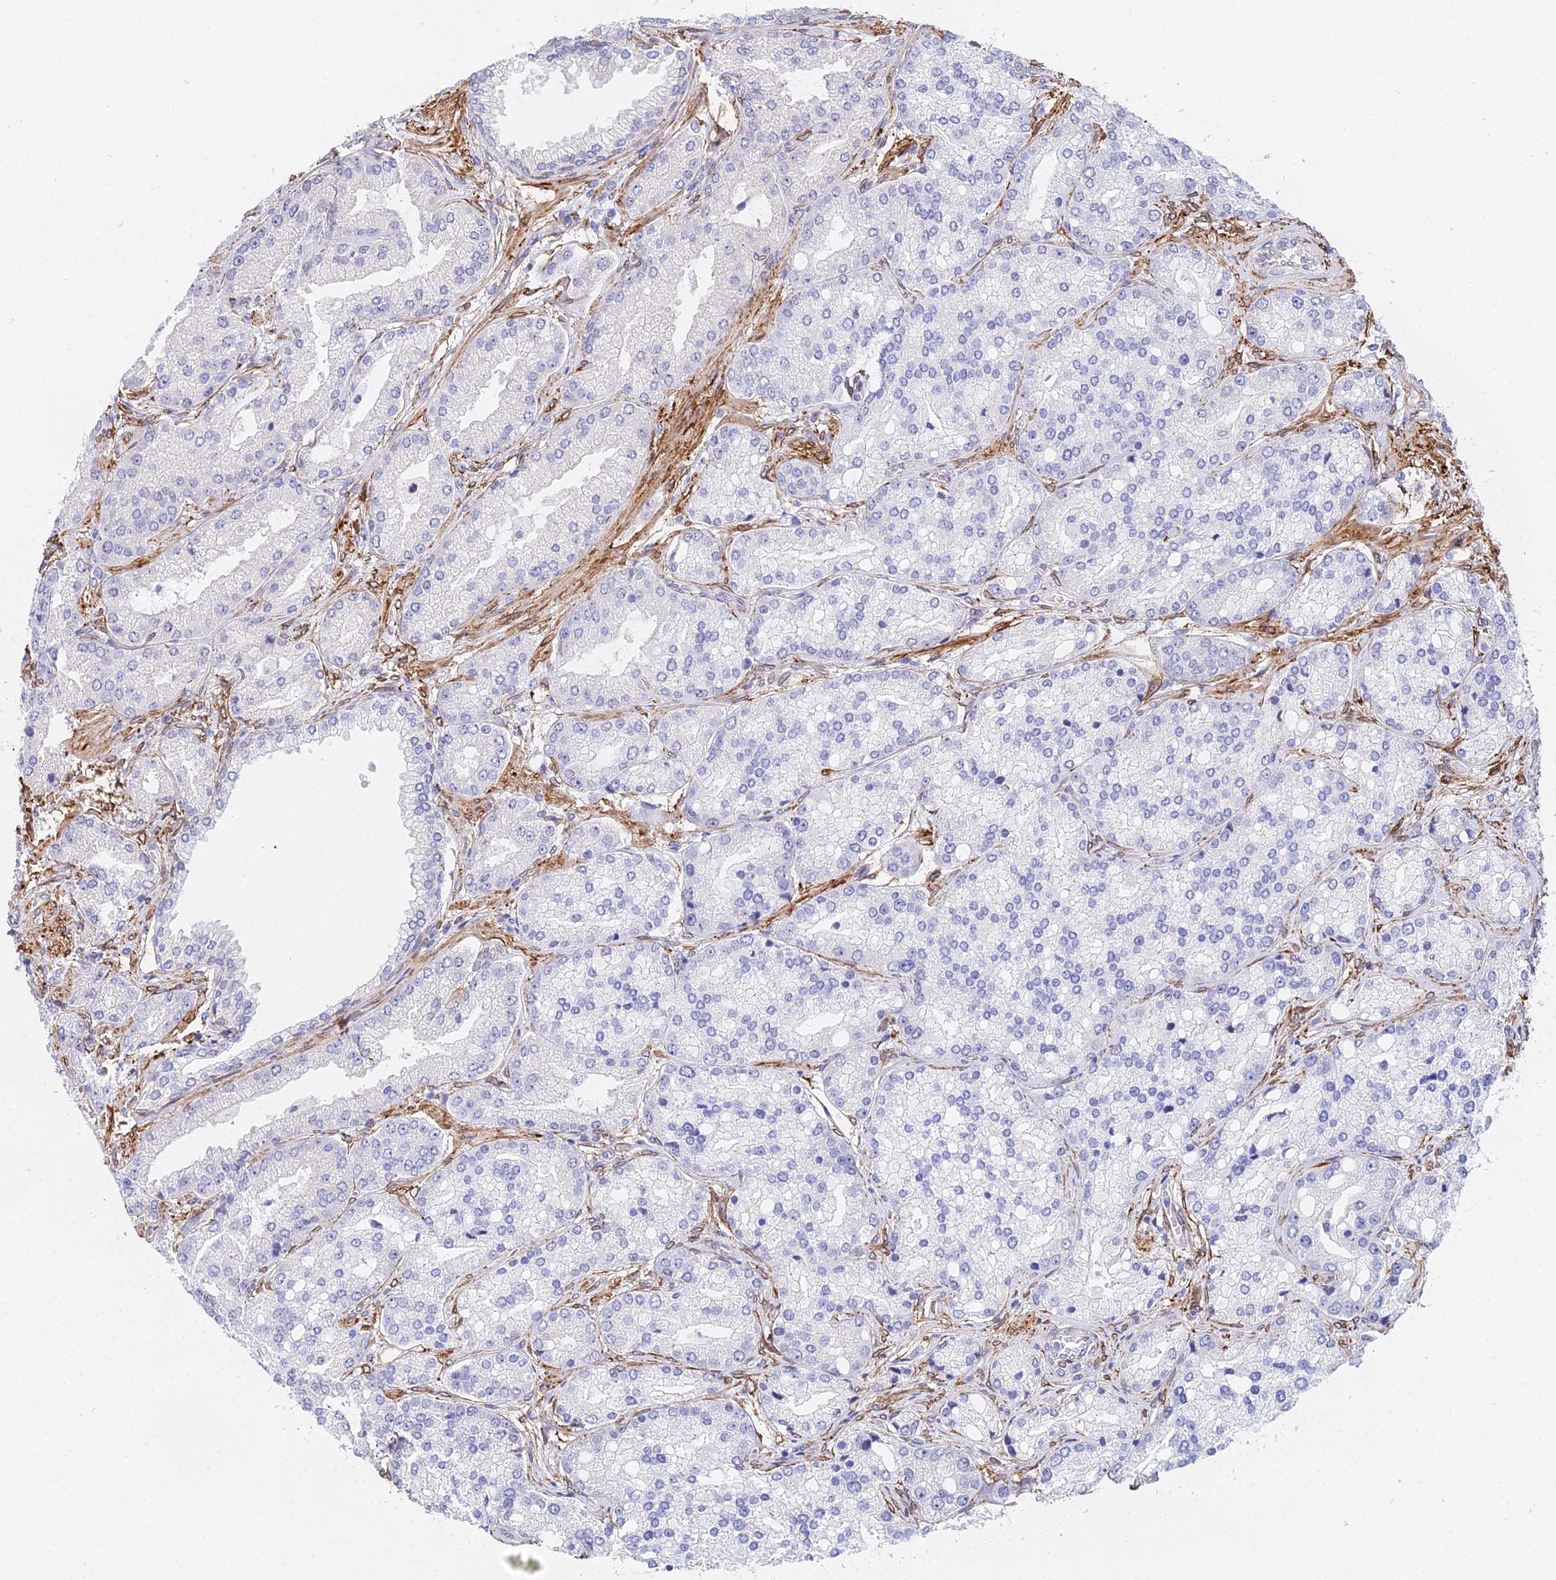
{"staining": {"intensity": "negative", "quantity": "none", "location": "none"}, "tissue": "prostate cancer", "cell_type": "Tumor cells", "image_type": "cancer", "snomed": [{"axis": "morphology", "description": "Adenocarcinoma, High grade"}, {"axis": "topography", "description": "Prostate"}], "caption": "The micrograph shows no staining of tumor cells in prostate adenocarcinoma (high-grade).", "gene": "MXRA7", "patient": {"sex": "male", "age": 71}}